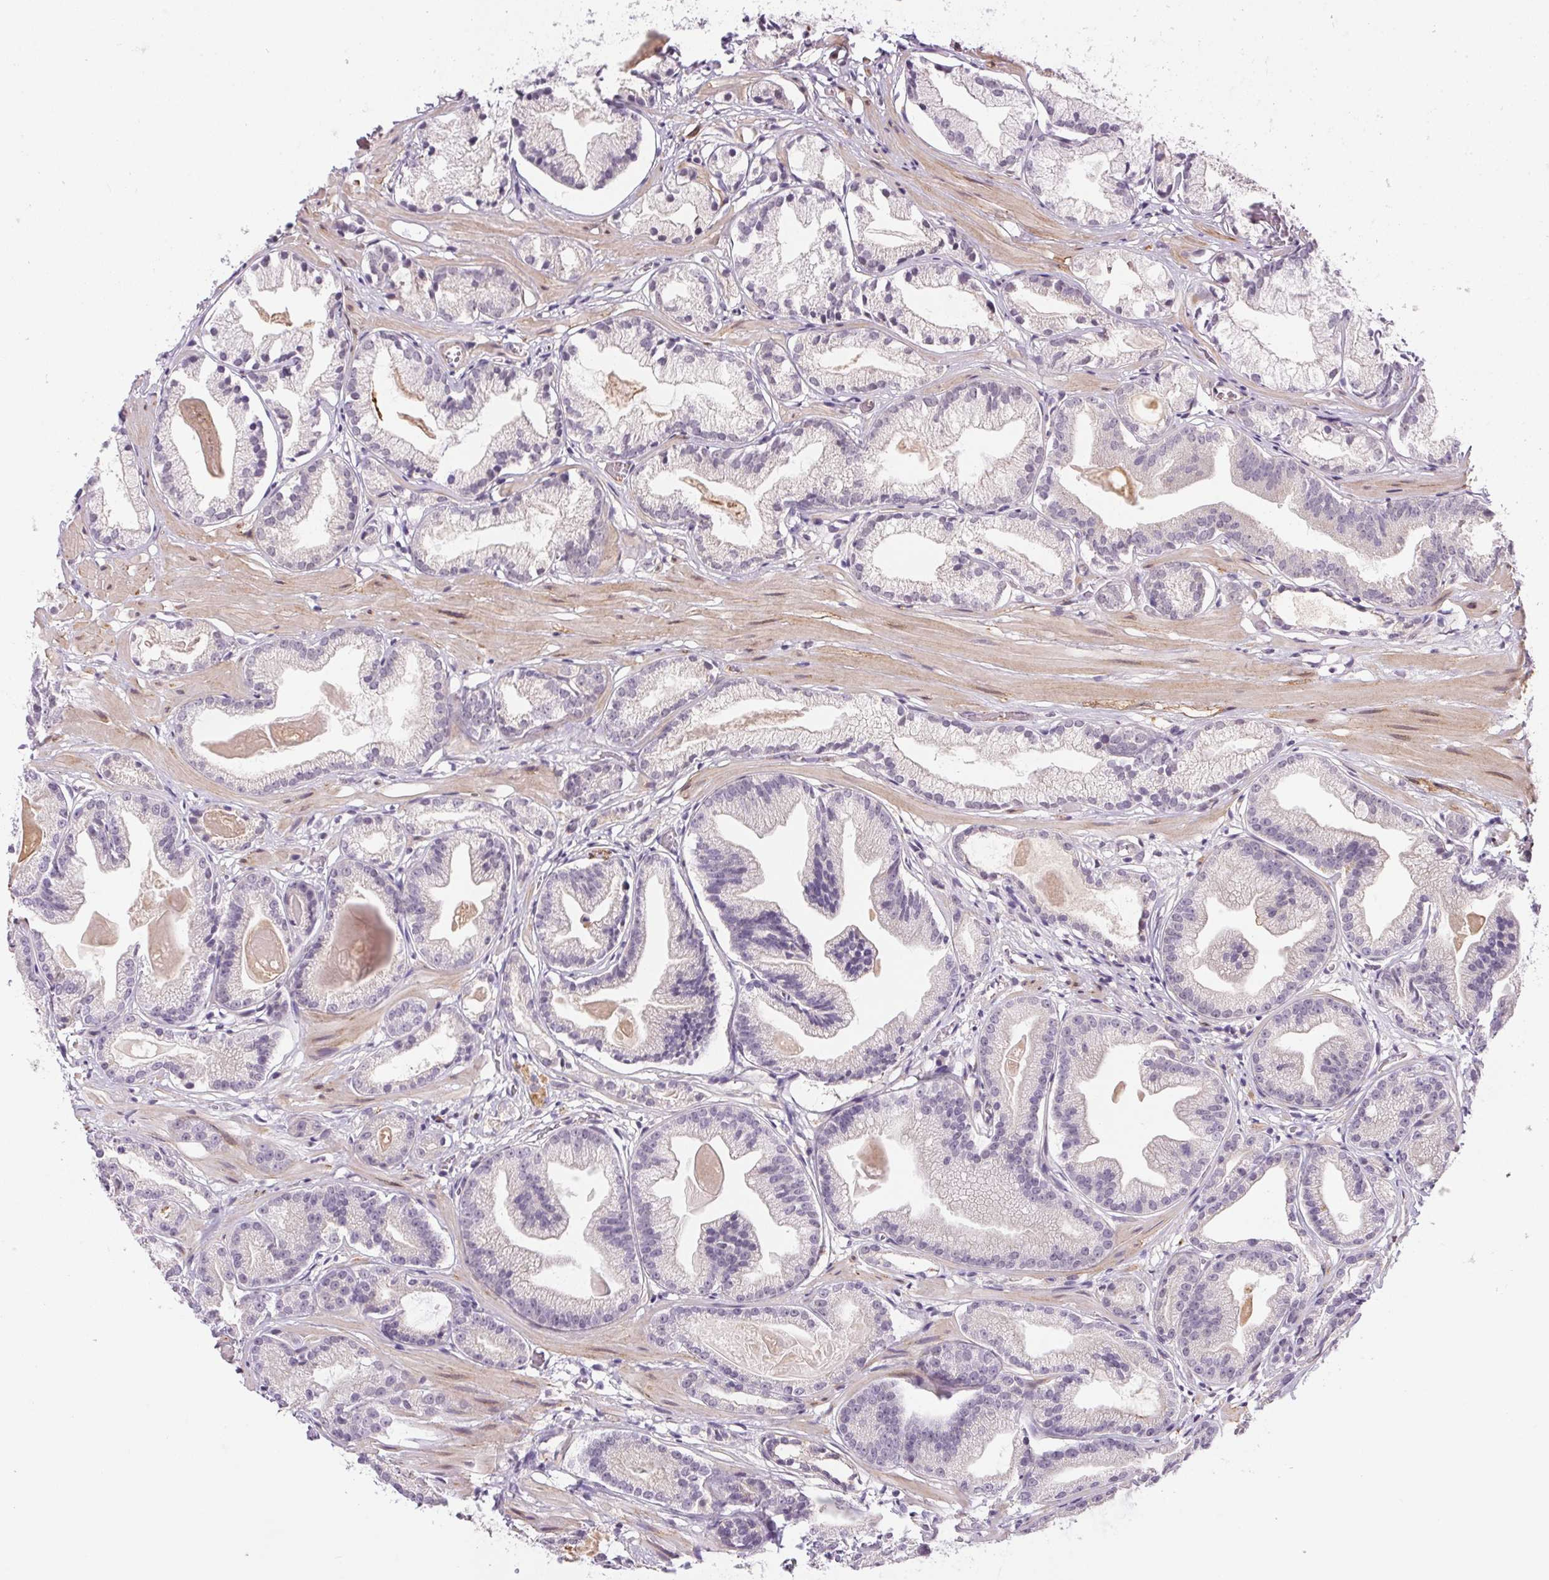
{"staining": {"intensity": "negative", "quantity": "none", "location": "none"}, "tissue": "prostate cancer", "cell_type": "Tumor cells", "image_type": "cancer", "snomed": [{"axis": "morphology", "description": "Adenocarcinoma, Low grade"}, {"axis": "topography", "description": "Prostate"}], "caption": "Tumor cells are negative for brown protein staining in prostate low-grade adenocarcinoma.", "gene": "CFAP92", "patient": {"sex": "male", "age": 57}}